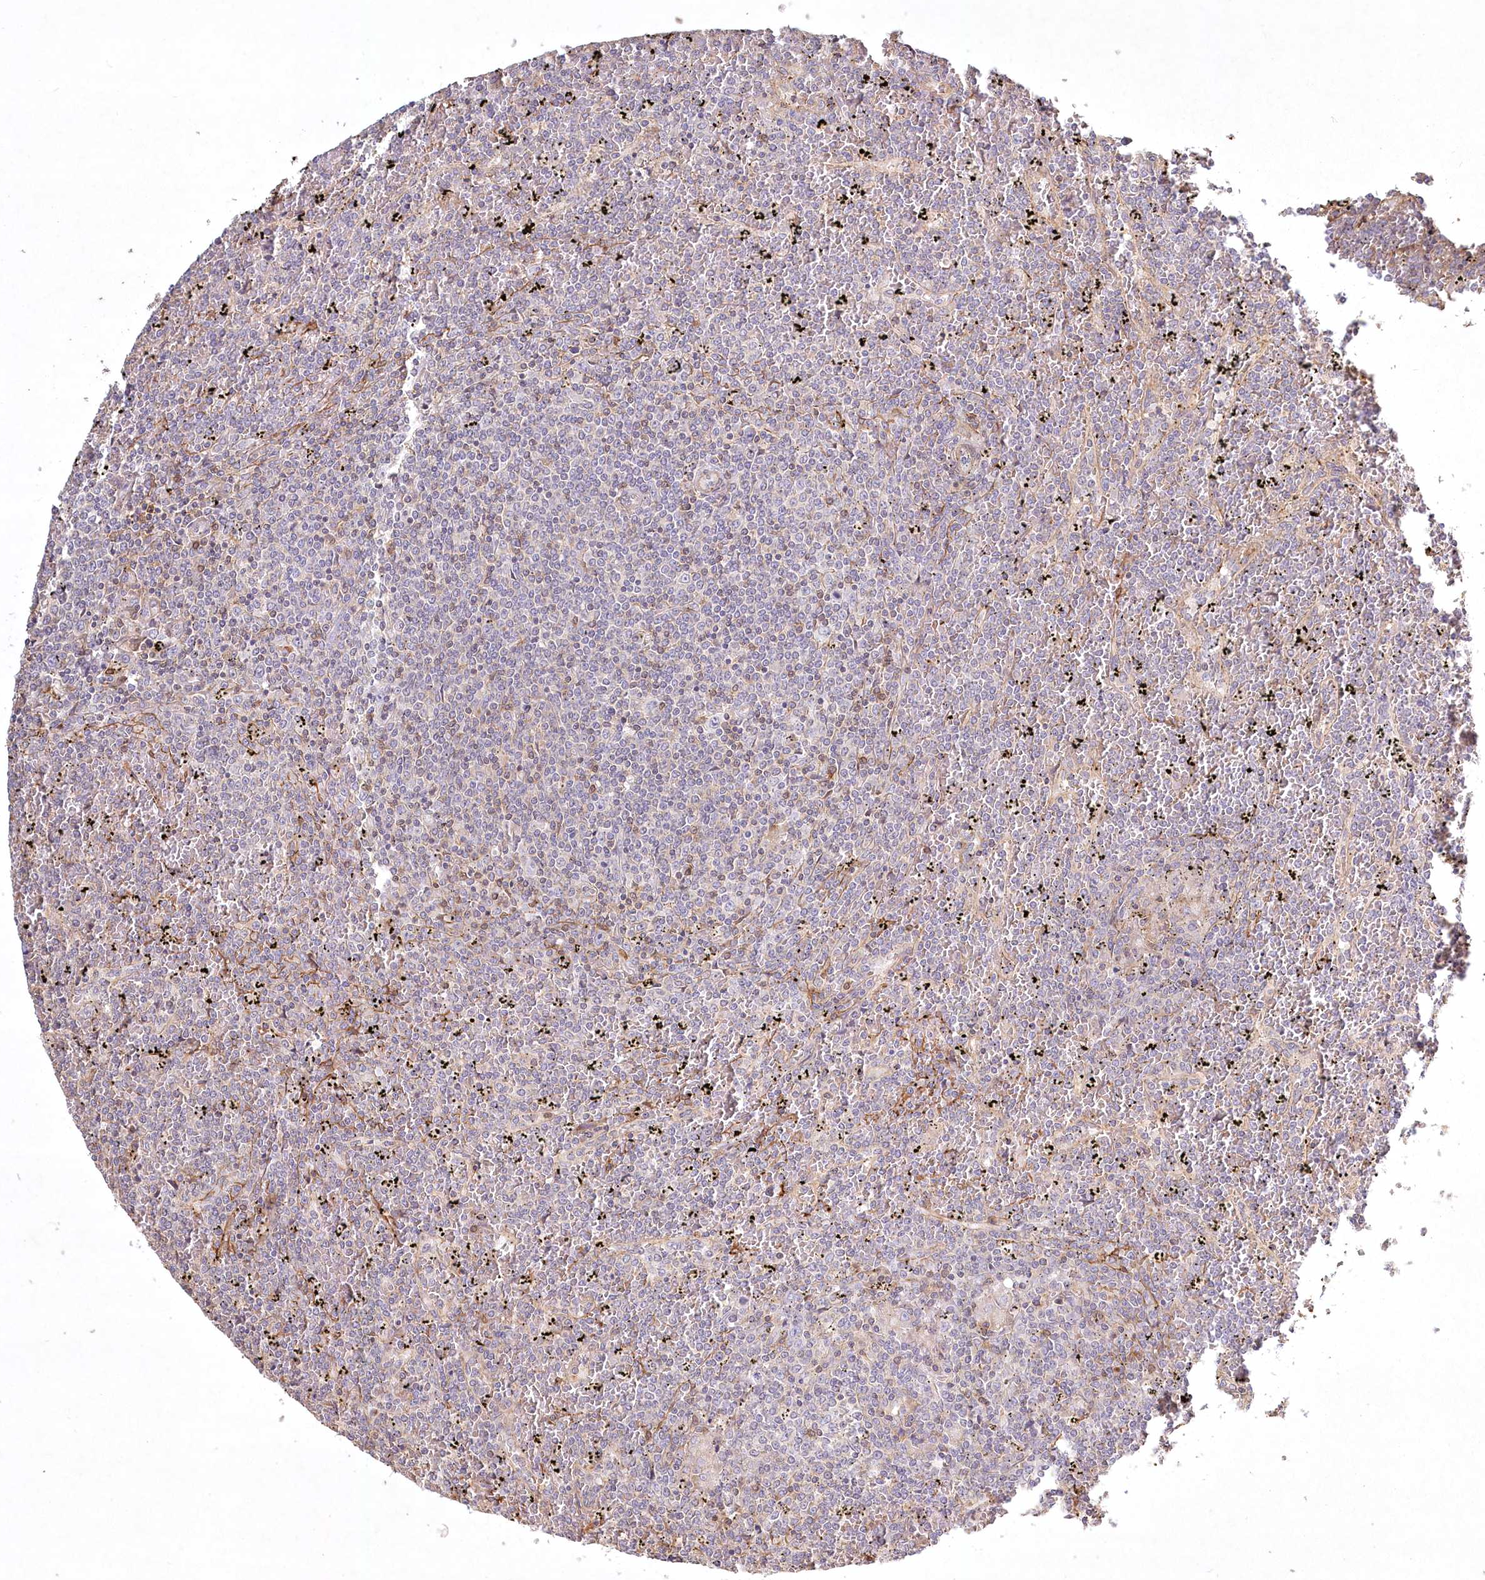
{"staining": {"intensity": "negative", "quantity": "none", "location": "none"}, "tissue": "lymphoma", "cell_type": "Tumor cells", "image_type": "cancer", "snomed": [{"axis": "morphology", "description": "Malignant lymphoma, non-Hodgkin's type, Low grade"}, {"axis": "topography", "description": "Spleen"}], "caption": "Immunohistochemical staining of lymphoma shows no significant expression in tumor cells. Nuclei are stained in blue.", "gene": "INPP4B", "patient": {"sex": "female", "age": 19}}